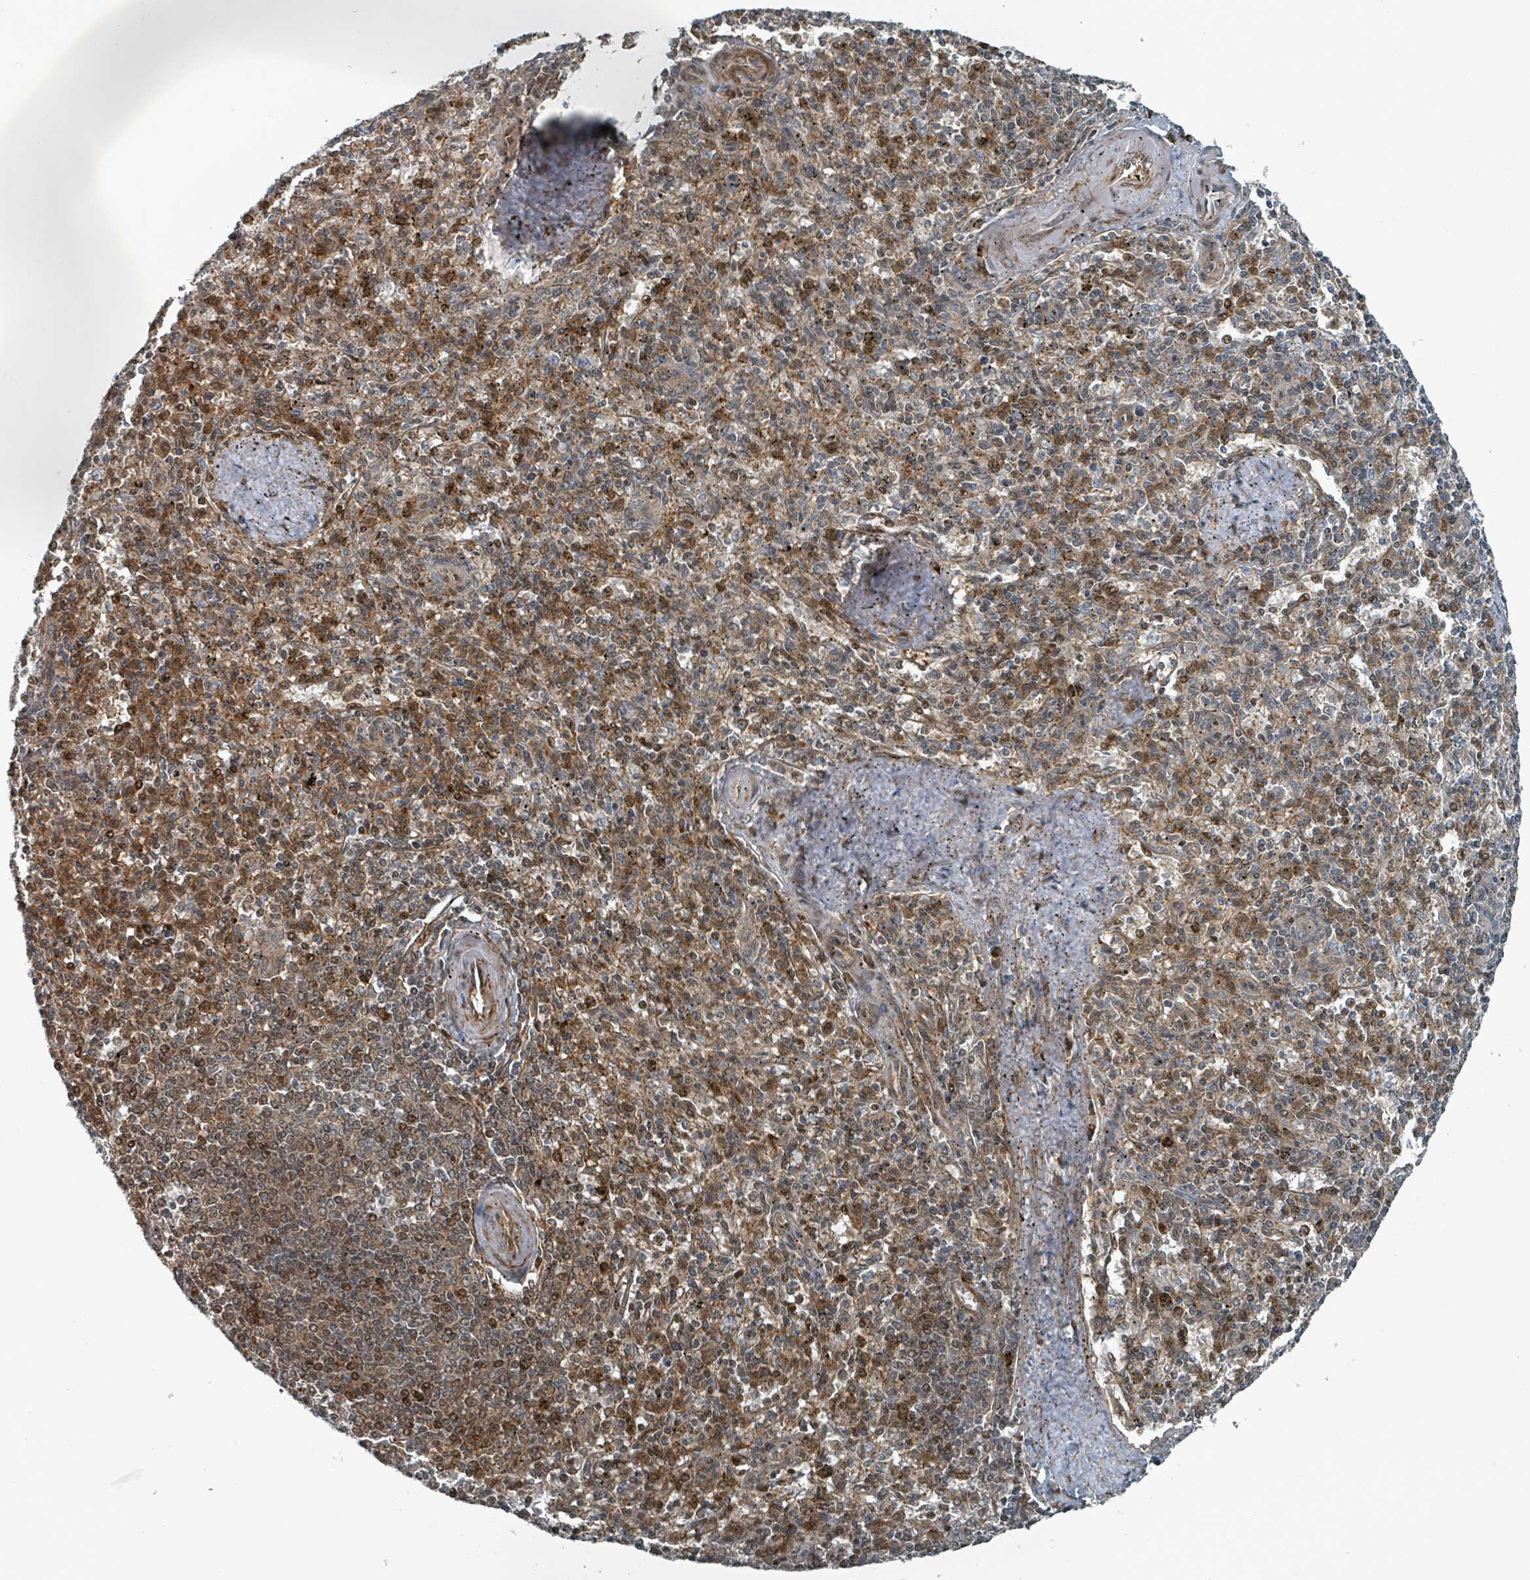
{"staining": {"intensity": "moderate", "quantity": "25%-75%", "location": "cytoplasmic/membranous,nuclear"}, "tissue": "spleen", "cell_type": "Cells in red pulp", "image_type": "normal", "snomed": [{"axis": "morphology", "description": "Normal tissue, NOS"}, {"axis": "topography", "description": "Spleen"}], "caption": "Spleen stained for a protein (brown) reveals moderate cytoplasmic/membranous,nuclear positive expression in approximately 25%-75% of cells in red pulp.", "gene": "RHPN2", "patient": {"sex": "male", "age": 72}}